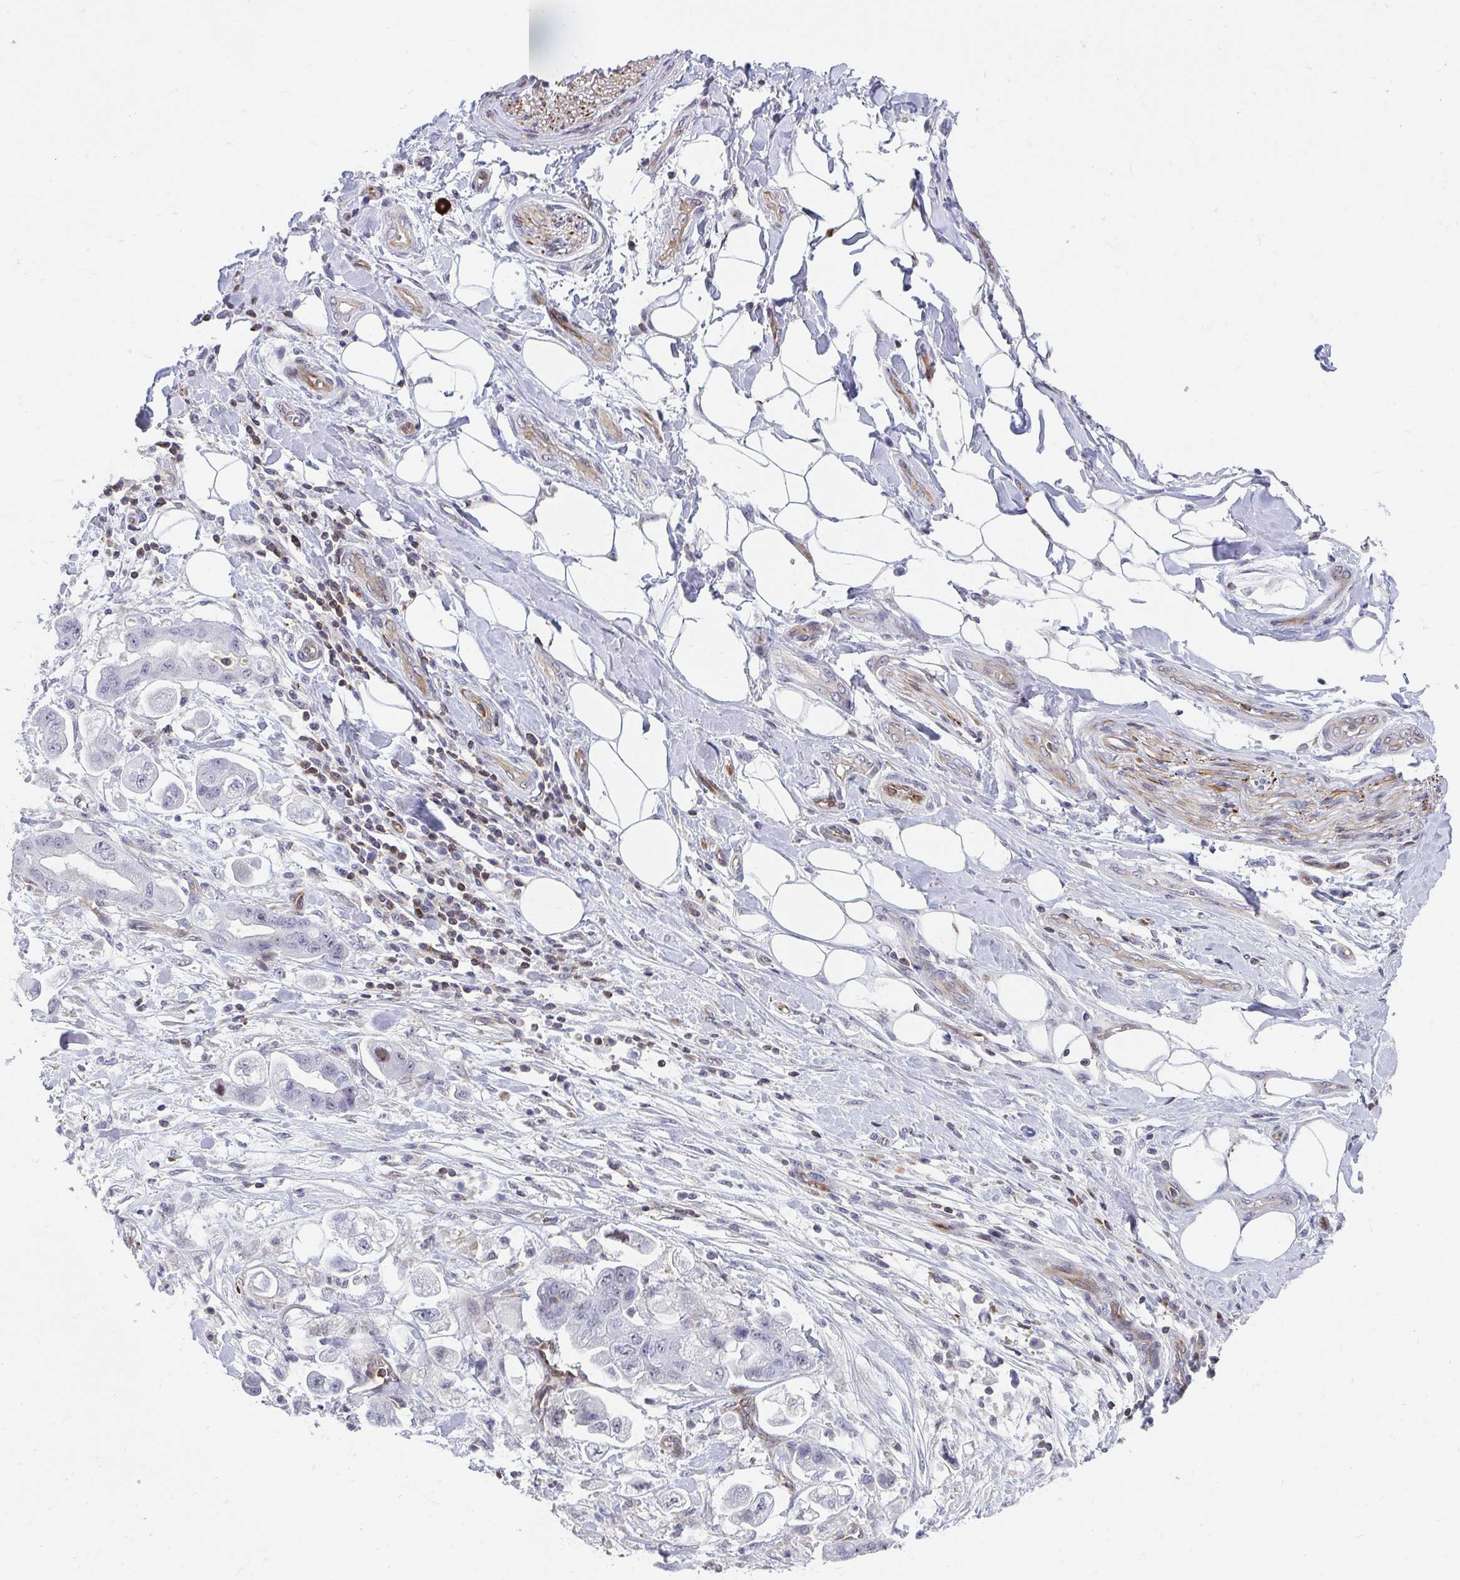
{"staining": {"intensity": "negative", "quantity": "none", "location": "none"}, "tissue": "stomach cancer", "cell_type": "Tumor cells", "image_type": "cancer", "snomed": [{"axis": "morphology", "description": "Adenocarcinoma, NOS"}, {"axis": "topography", "description": "Stomach"}], "caption": "Immunohistochemistry (IHC) of human stomach cancer shows no positivity in tumor cells.", "gene": "FOXN3", "patient": {"sex": "male", "age": 62}}